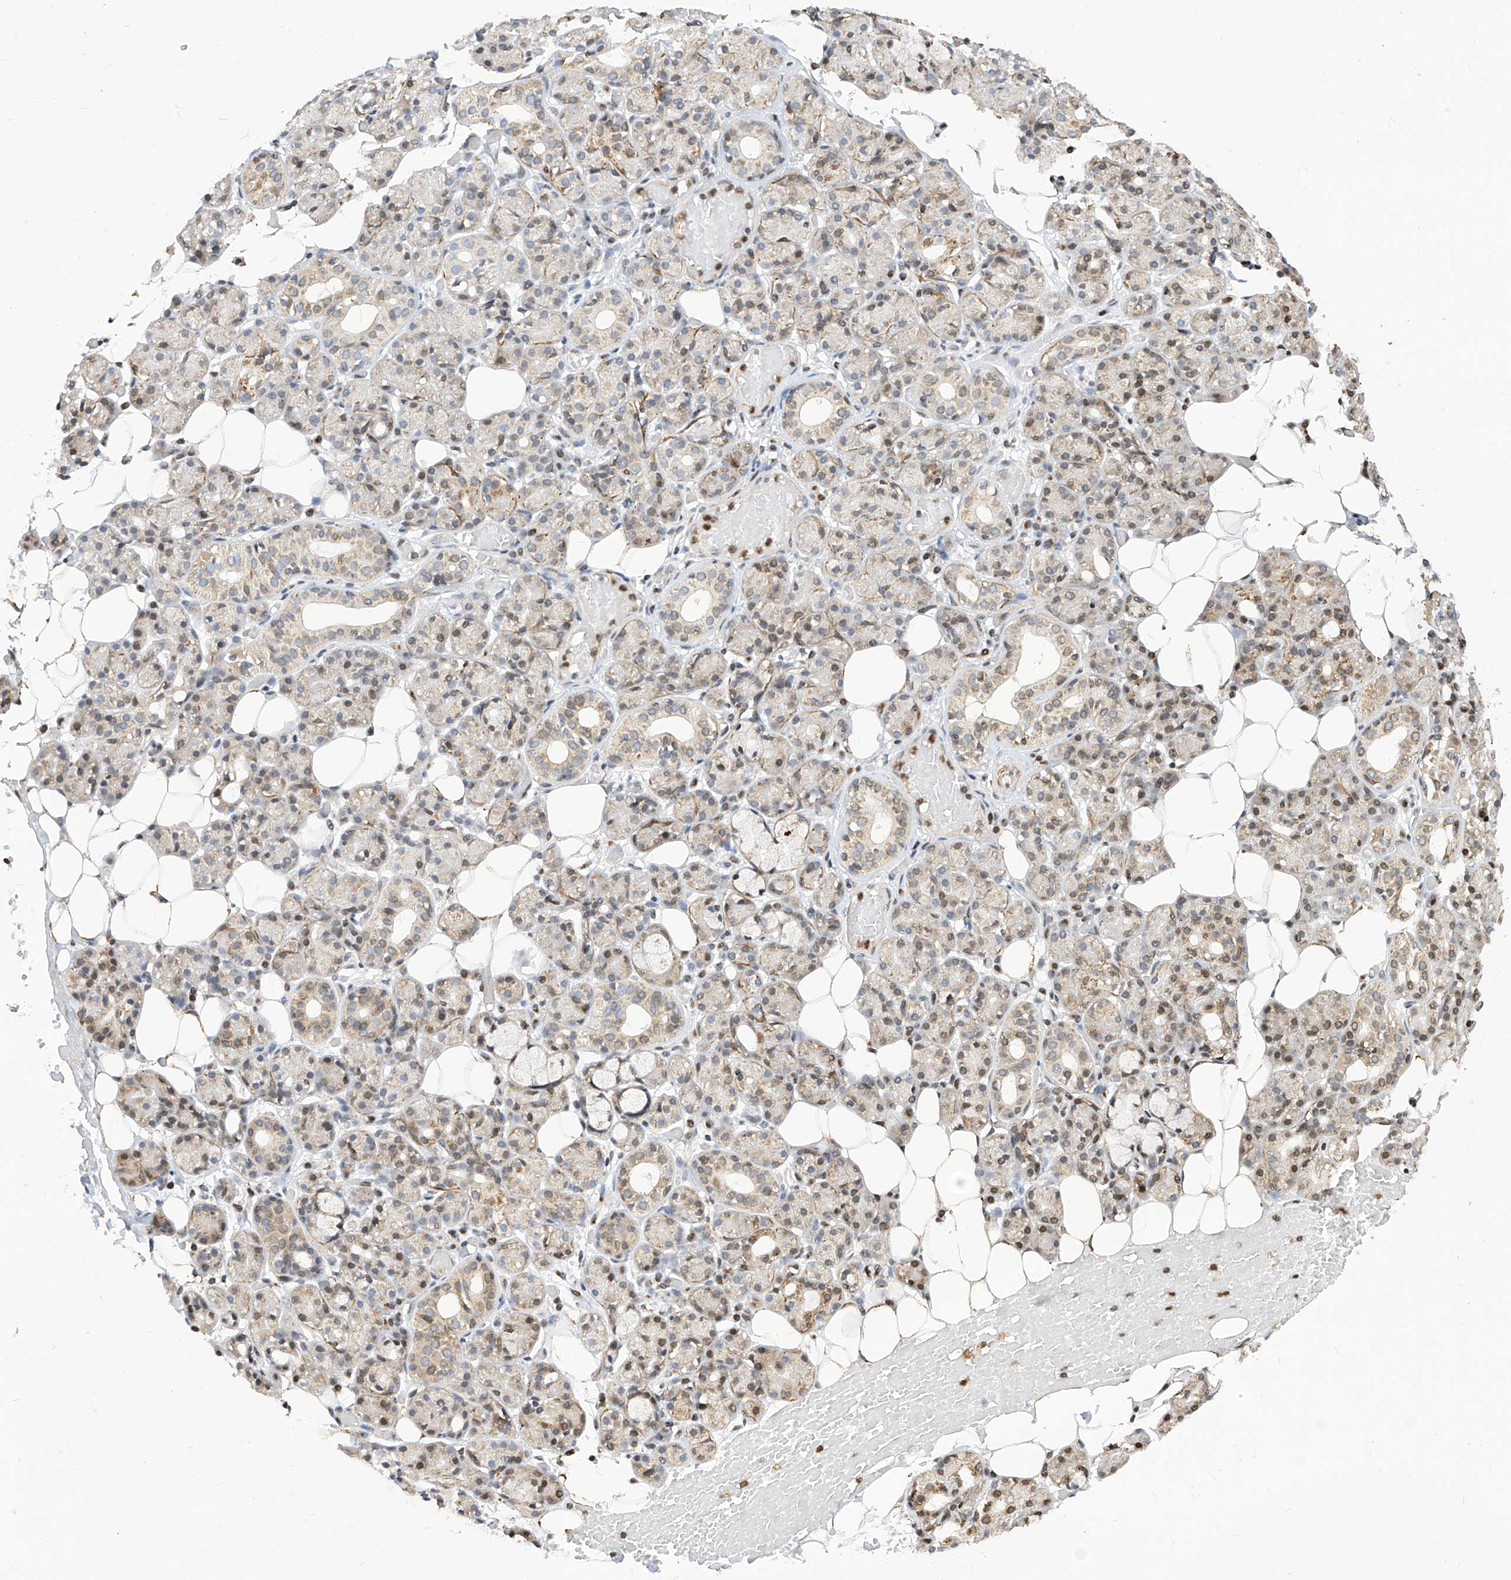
{"staining": {"intensity": "moderate", "quantity": ">75%", "location": "cytoplasmic/membranous"}, "tissue": "salivary gland", "cell_type": "Glandular cells", "image_type": "normal", "snomed": [{"axis": "morphology", "description": "Normal tissue, NOS"}, {"axis": "topography", "description": "Salivary gland"}], "caption": "Immunohistochemistry (DAB (3,3'-diaminobenzidine)) staining of unremarkable human salivary gland exhibits moderate cytoplasmic/membranous protein positivity in approximately >75% of glandular cells. The staining was performed using DAB to visualize the protein expression in brown, while the nuclei were stained in blue with hematoxylin (Magnification: 20x).", "gene": "TTLL8", "patient": {"sex": "male", "age": 63}}